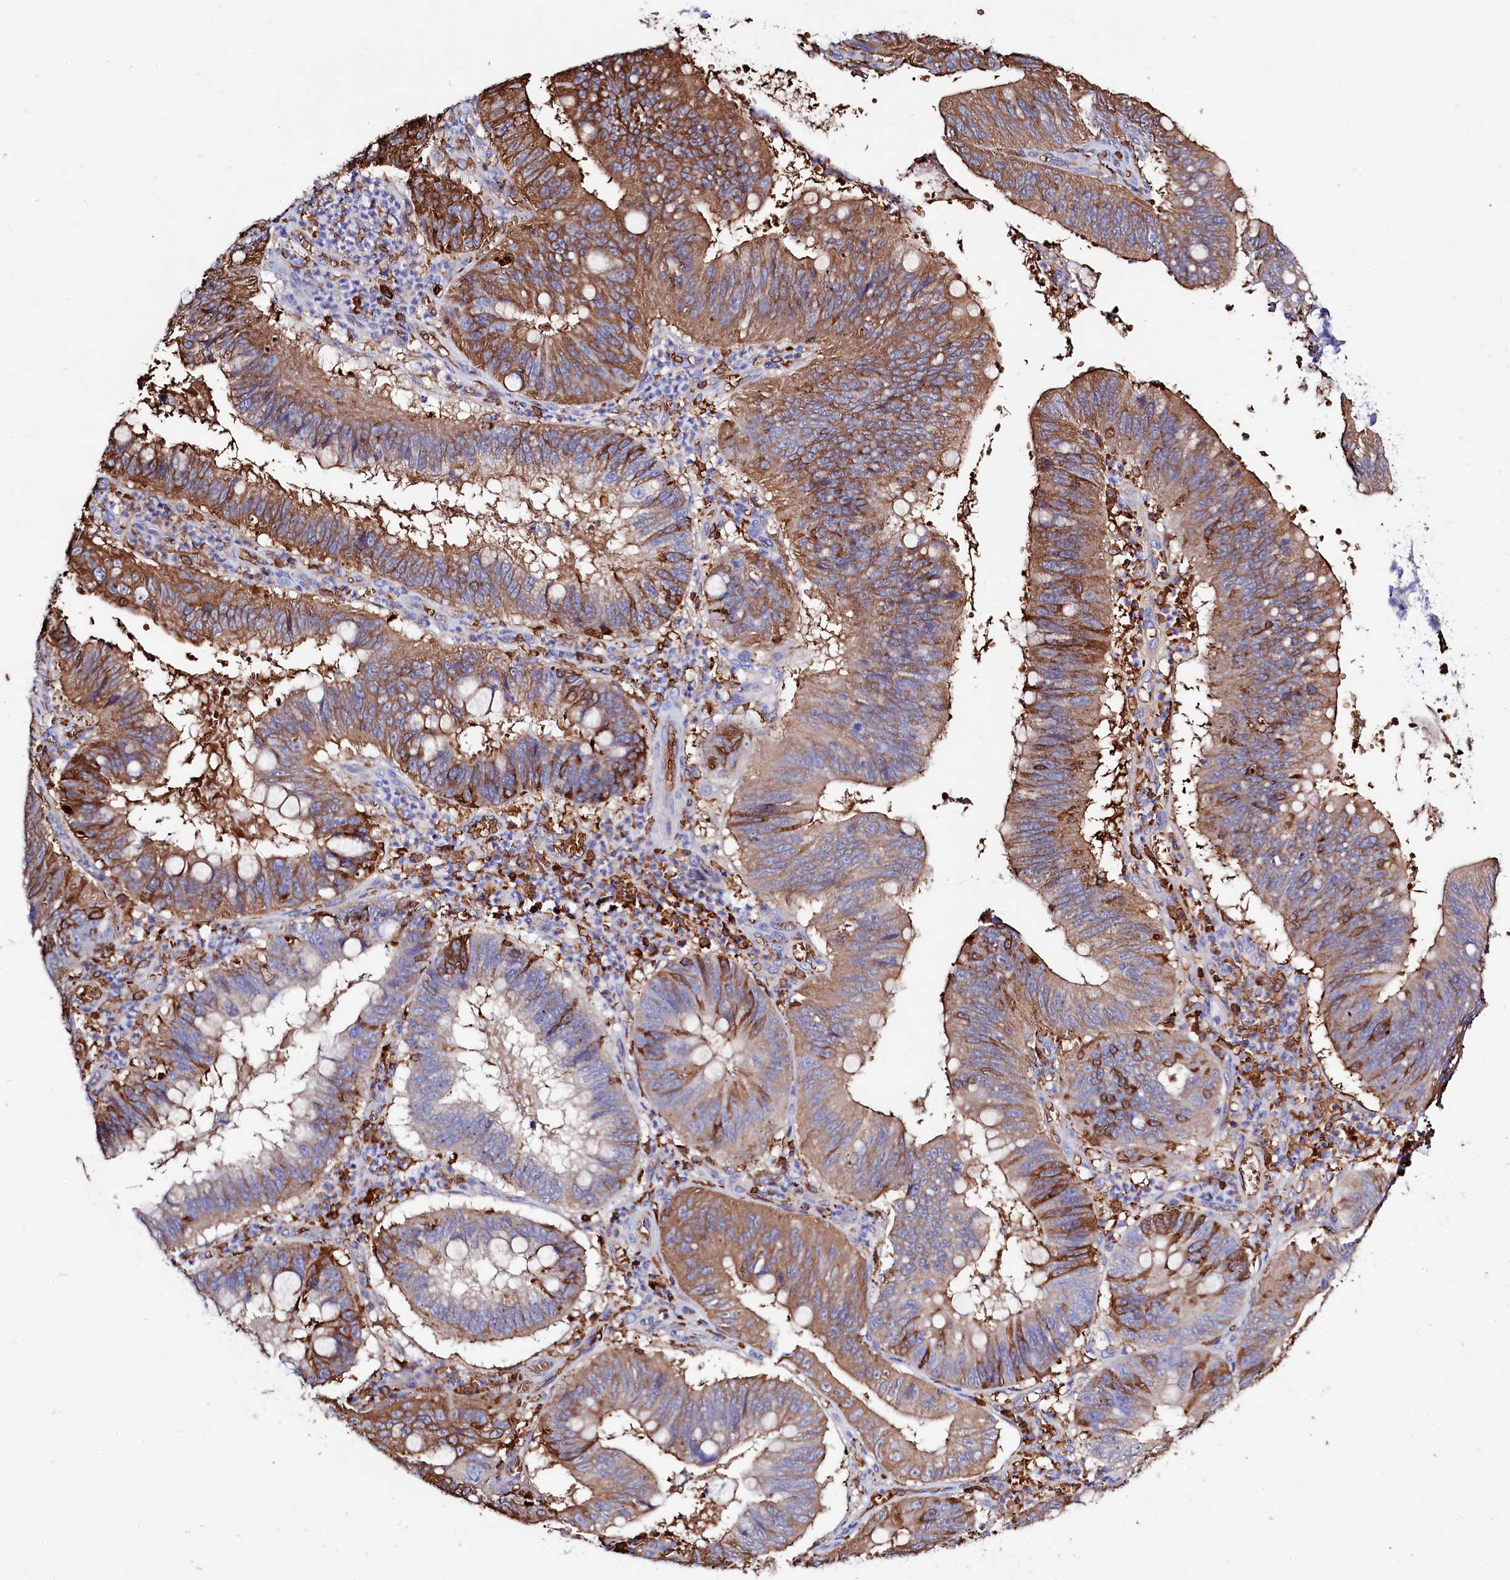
{"staining": {"intensity": "strong", "quantity": ">75%", "location": "cytoplasmic/membranous"}, "tissue": "stomach cancer", "cell_type": "Tumor cells", "image_type": "cancer", "snomed": [{"axis": "morphology", "description": "Adenocarcinoma, NOS"}, {"axis": "topography", "description": "Stomach"}], "caption": "A brown stain labels strong cytoplasmic/membranous positivity of a protein in stomach cancer (adenocarcinoma) tumor cells.", "gene": "RPUSD3", "patient": {"sex": "male", "age": 59}}